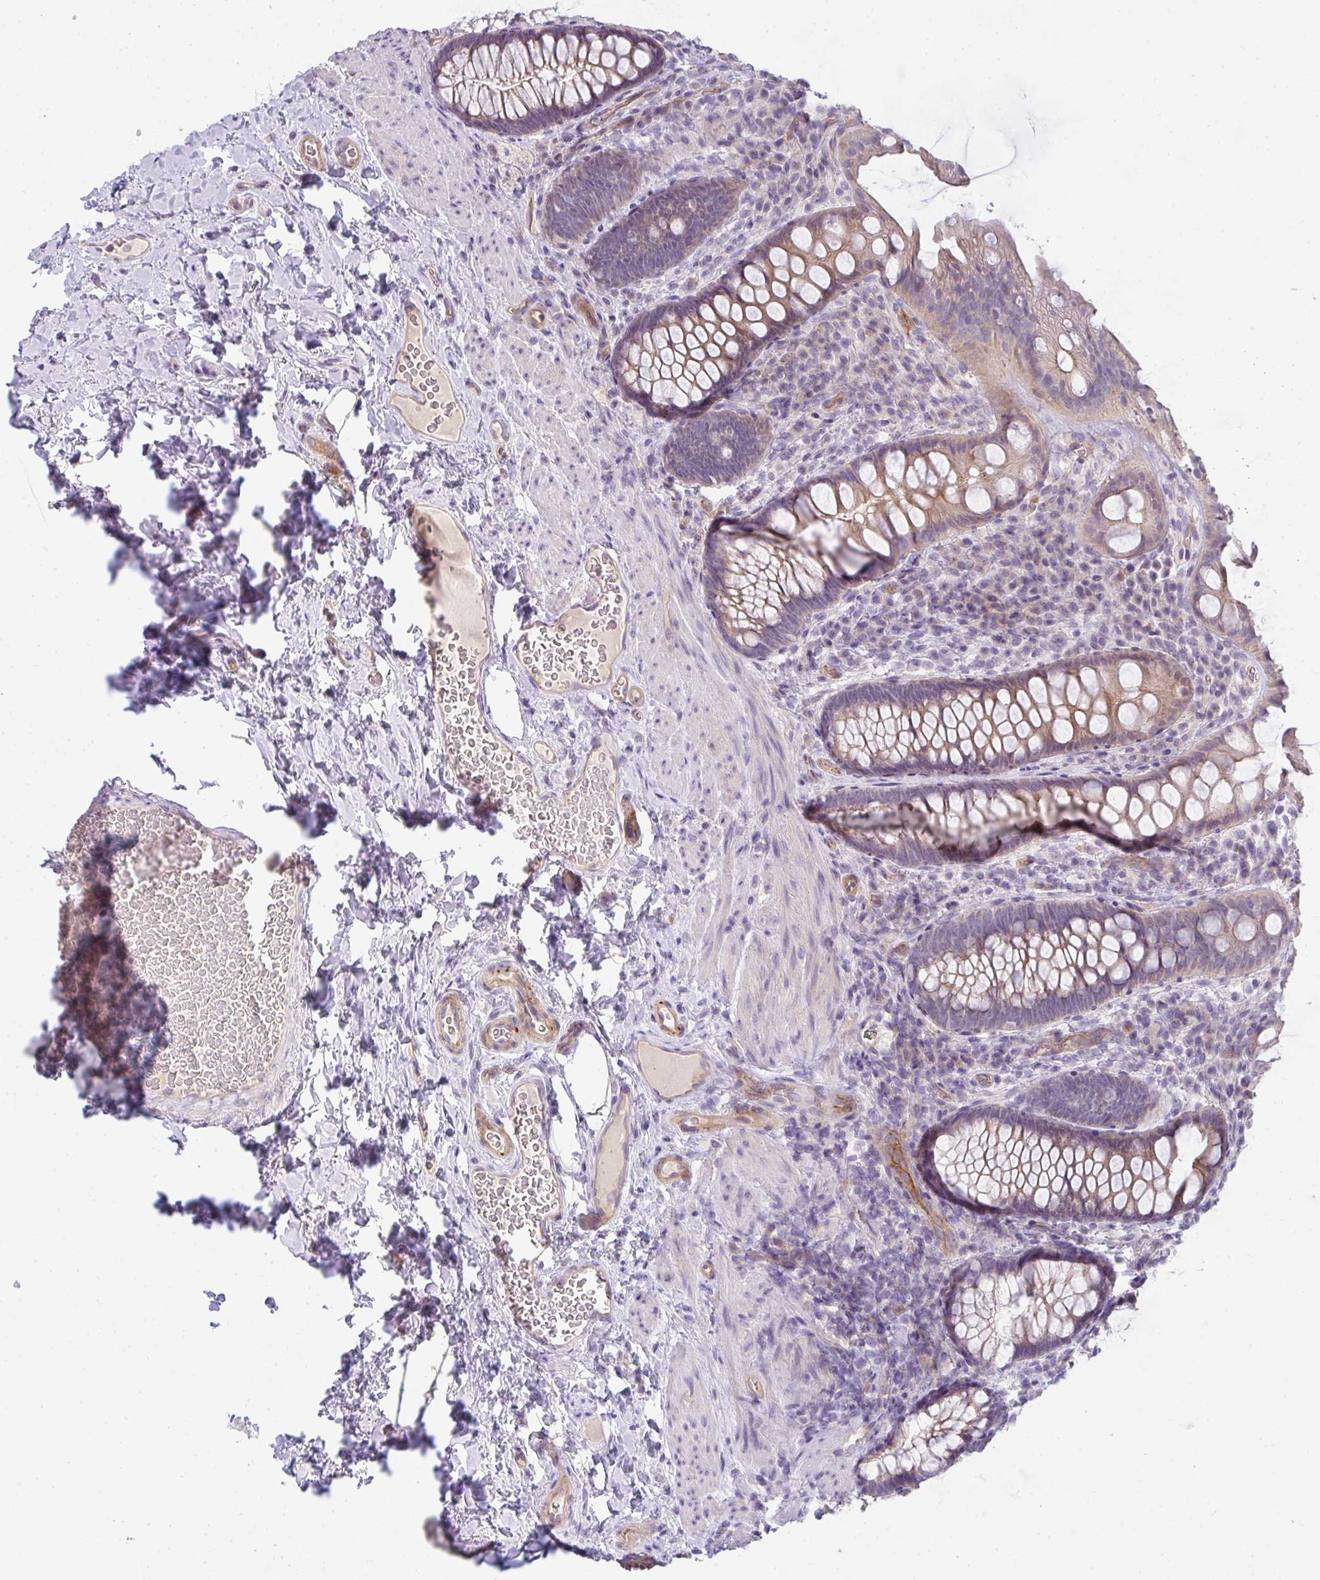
{"staining": {"intensity": "weak", "quantity": "25%-75%", "location": "cytoplasmic/membranous"}, "tissue": "rectum", "cell_type": "Glandular cells", "image_type": "normal", "snomed": [{"axis": "morphology", "description": "Normal tissue, NOS"}, {"axis": "topography", "description": "Rectum"}], "caption": "IHC (DAB (3,3'-diaminobenzidine)) staining of normal human rectum shows weak cytoplasmic/membranous protein staining in about 25%-75% of glandular cells. (DAB = brown stain, brightfield microscopy at high magnification).", "gene": "FILIP1", "patient": {"sex": "female", "age": 69}}